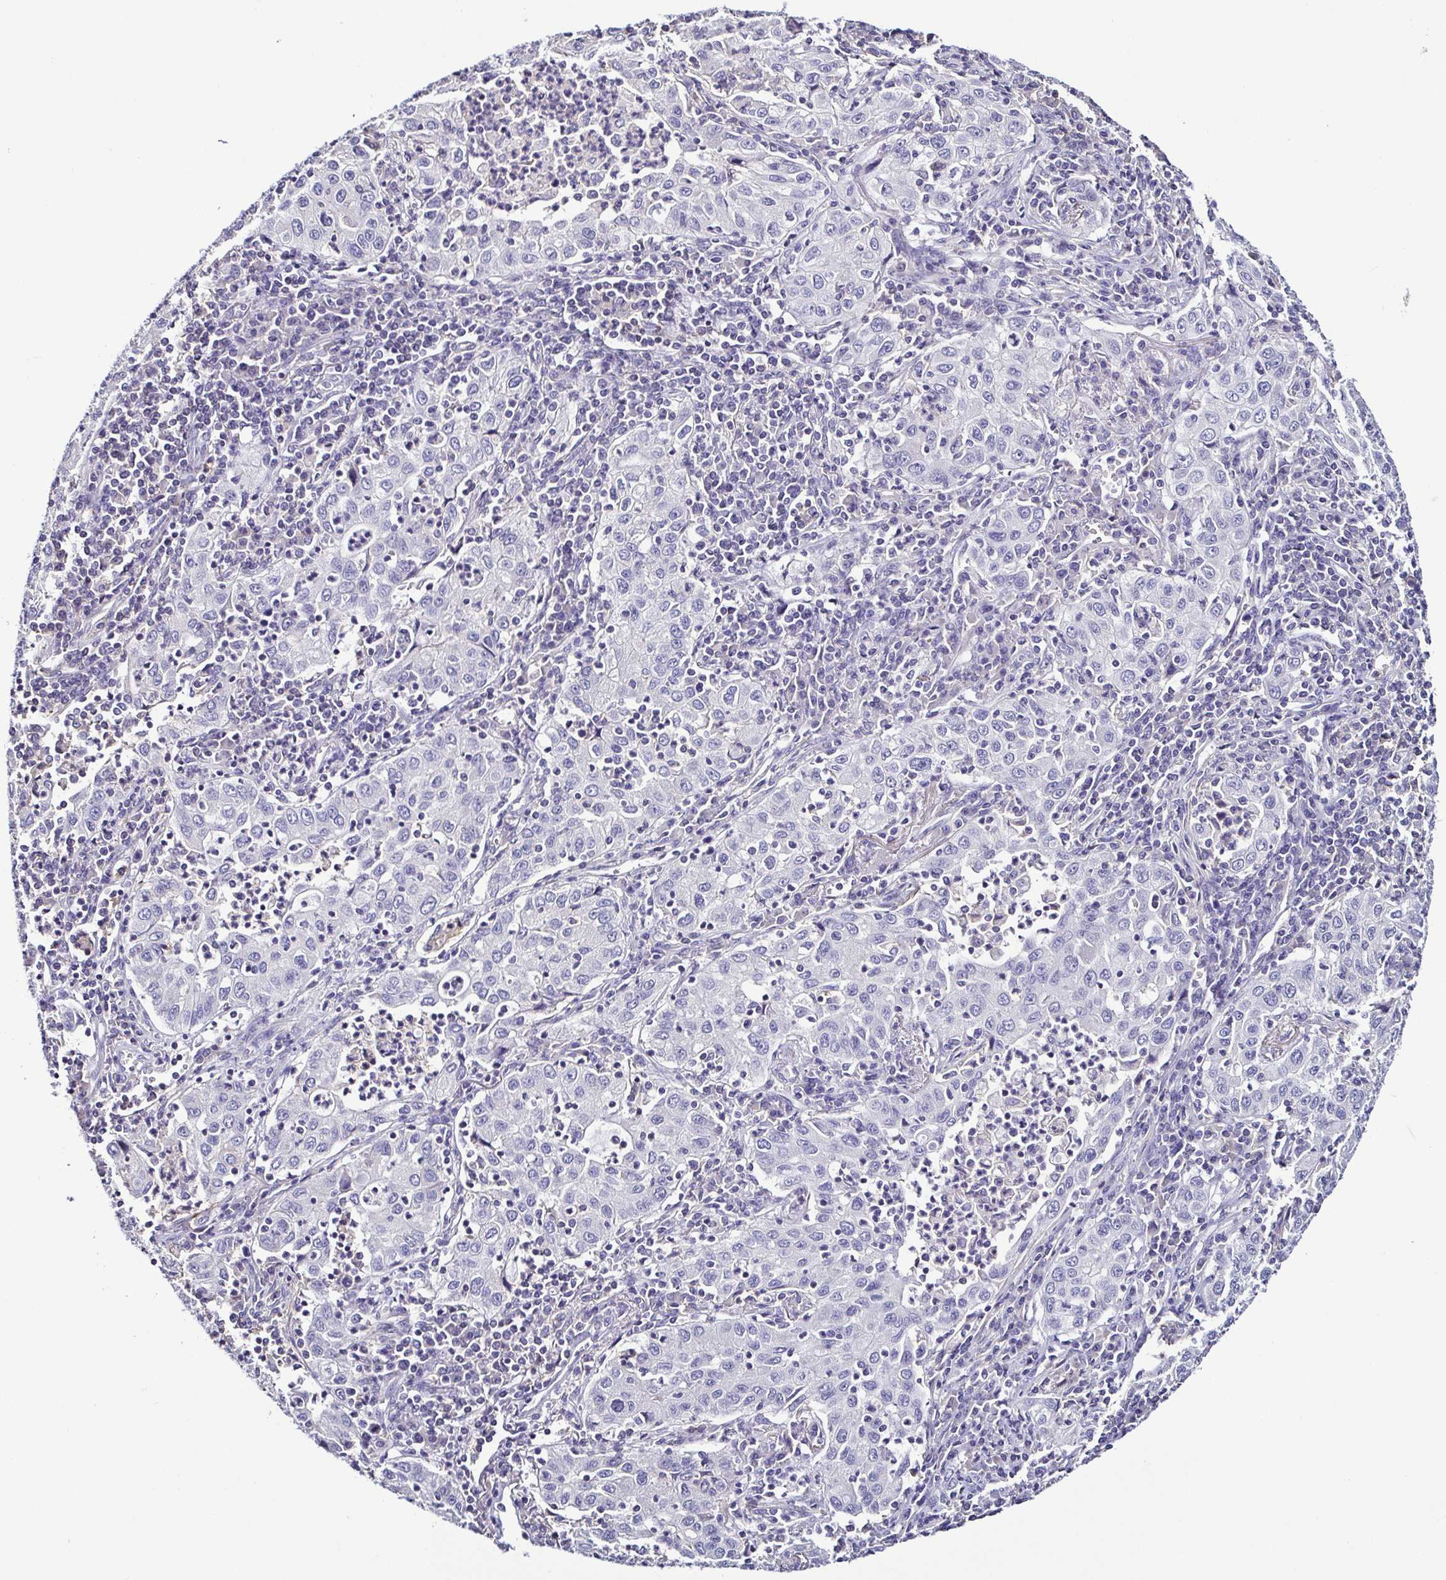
{"staining": {"intensity": "negative", "quantity": "none", "location": "none"}, "tissue": "lung cancer", "cell_type": "Tumor cells", "image_type": "cancer", "snomed": [{"axis": "morphology", "description": "Squamous cell carcinoma, NOS"}, {"axis": "topography", "description": "Lung"}], "caption": "Histopathology image shows no protein expression in tumor cells of lung cancer (squamous cell carcinoma) tissue. (DAB immunohistochemistry, high magnification).", "gene": "TNNT2", "patient": {"sex": "male", "age": 71}}